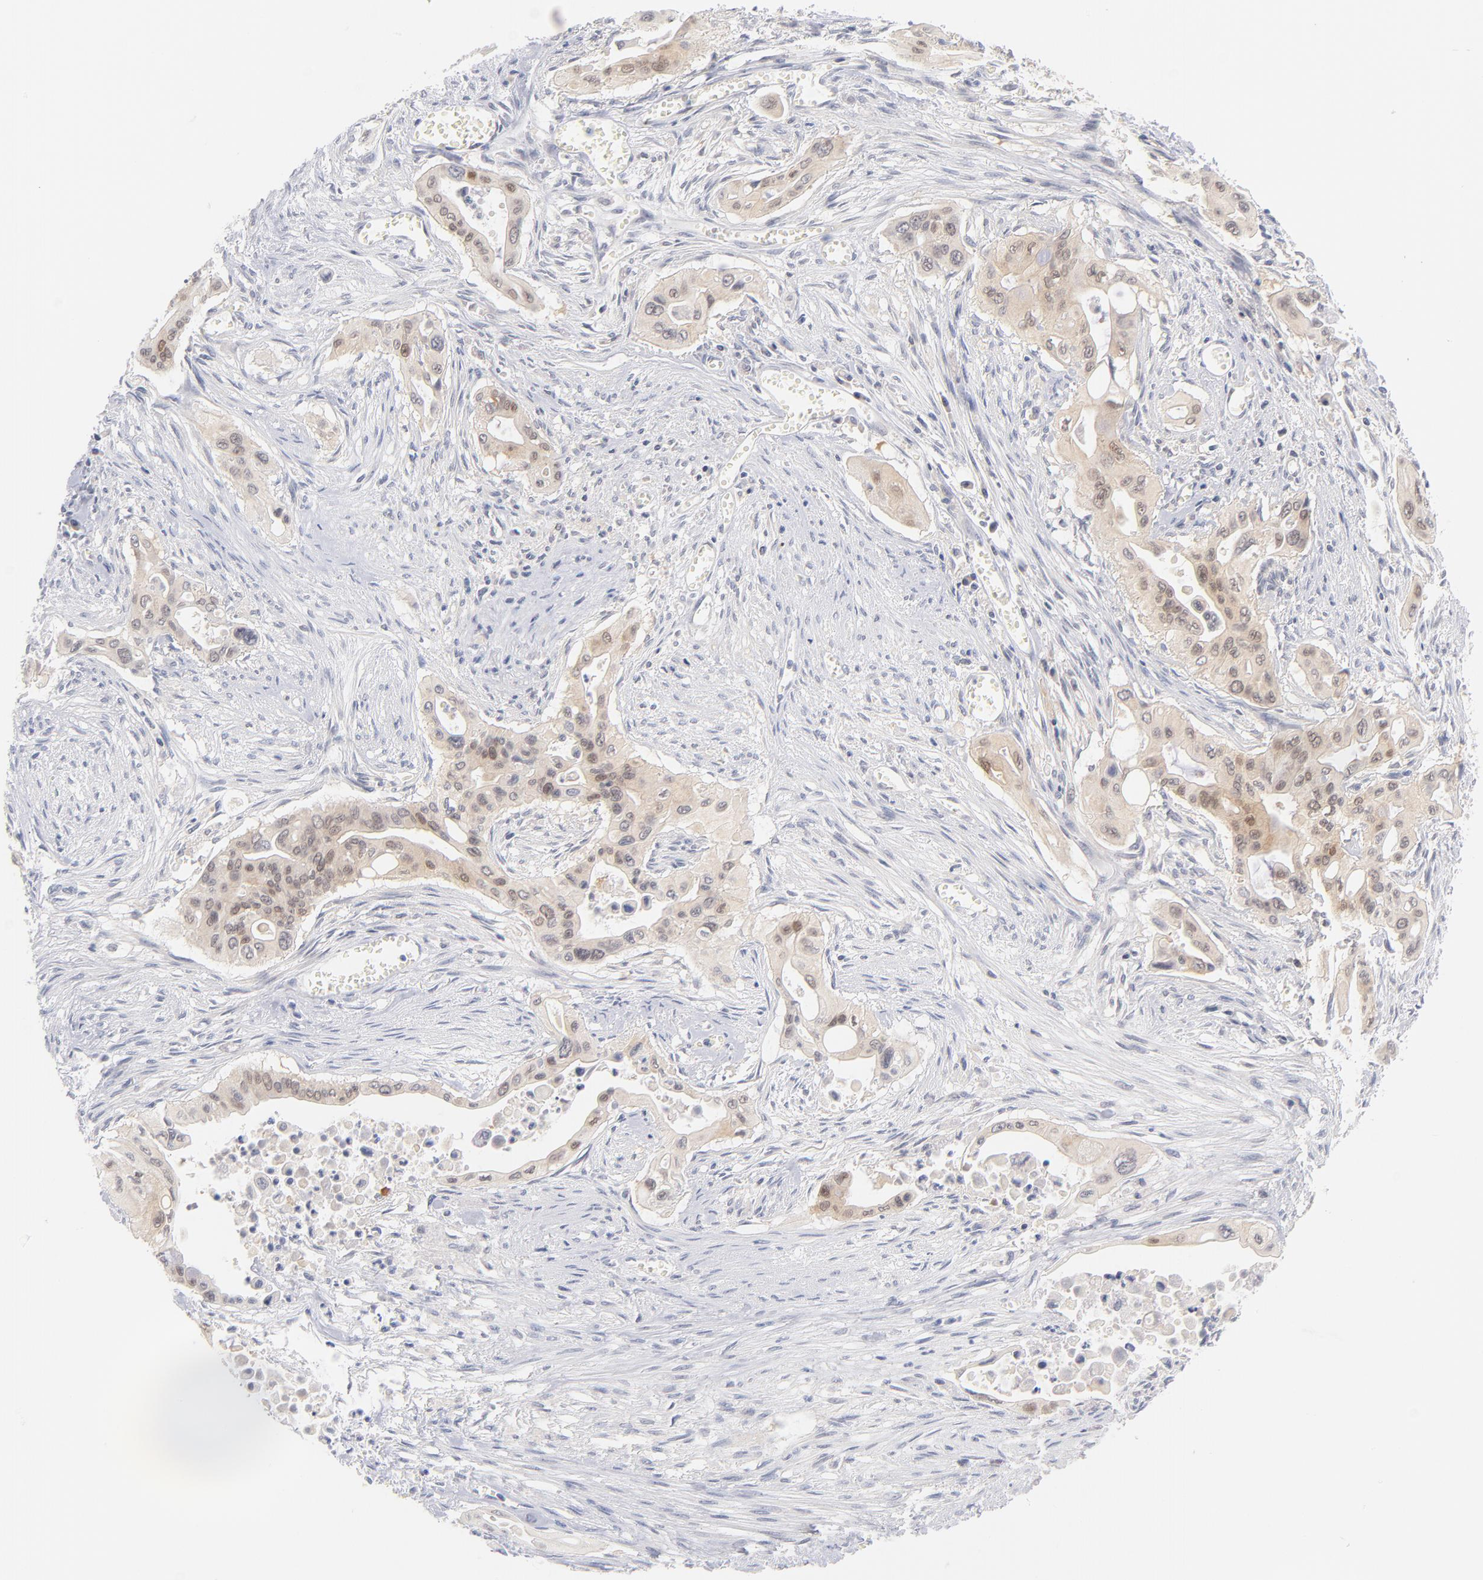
{"staining": {"intensity": "weak", "quantity": ">75%", "location": "cytoplasmic/membranous,nuclear"}, "tissue": "pancreatic cancer", "cell_type": "Tumor cells", "image_type": "cancer", "snomed": [{"axis": "morphology", "description": "Adenocarcinoma, NOS"}, {"axis": "topography", "description": "Pancreas"}], "caption": "Adenocarcinoma (pancreatic) stained with IHC demonstrates weak cytoplasmic/membranous and nuclear staining in approximately >75% of tumor cells. The protein is shown in brown color, while the nuclei are stained blue.", "gene": "CASP6", "patient": {"sex": "male", "age": 77}}